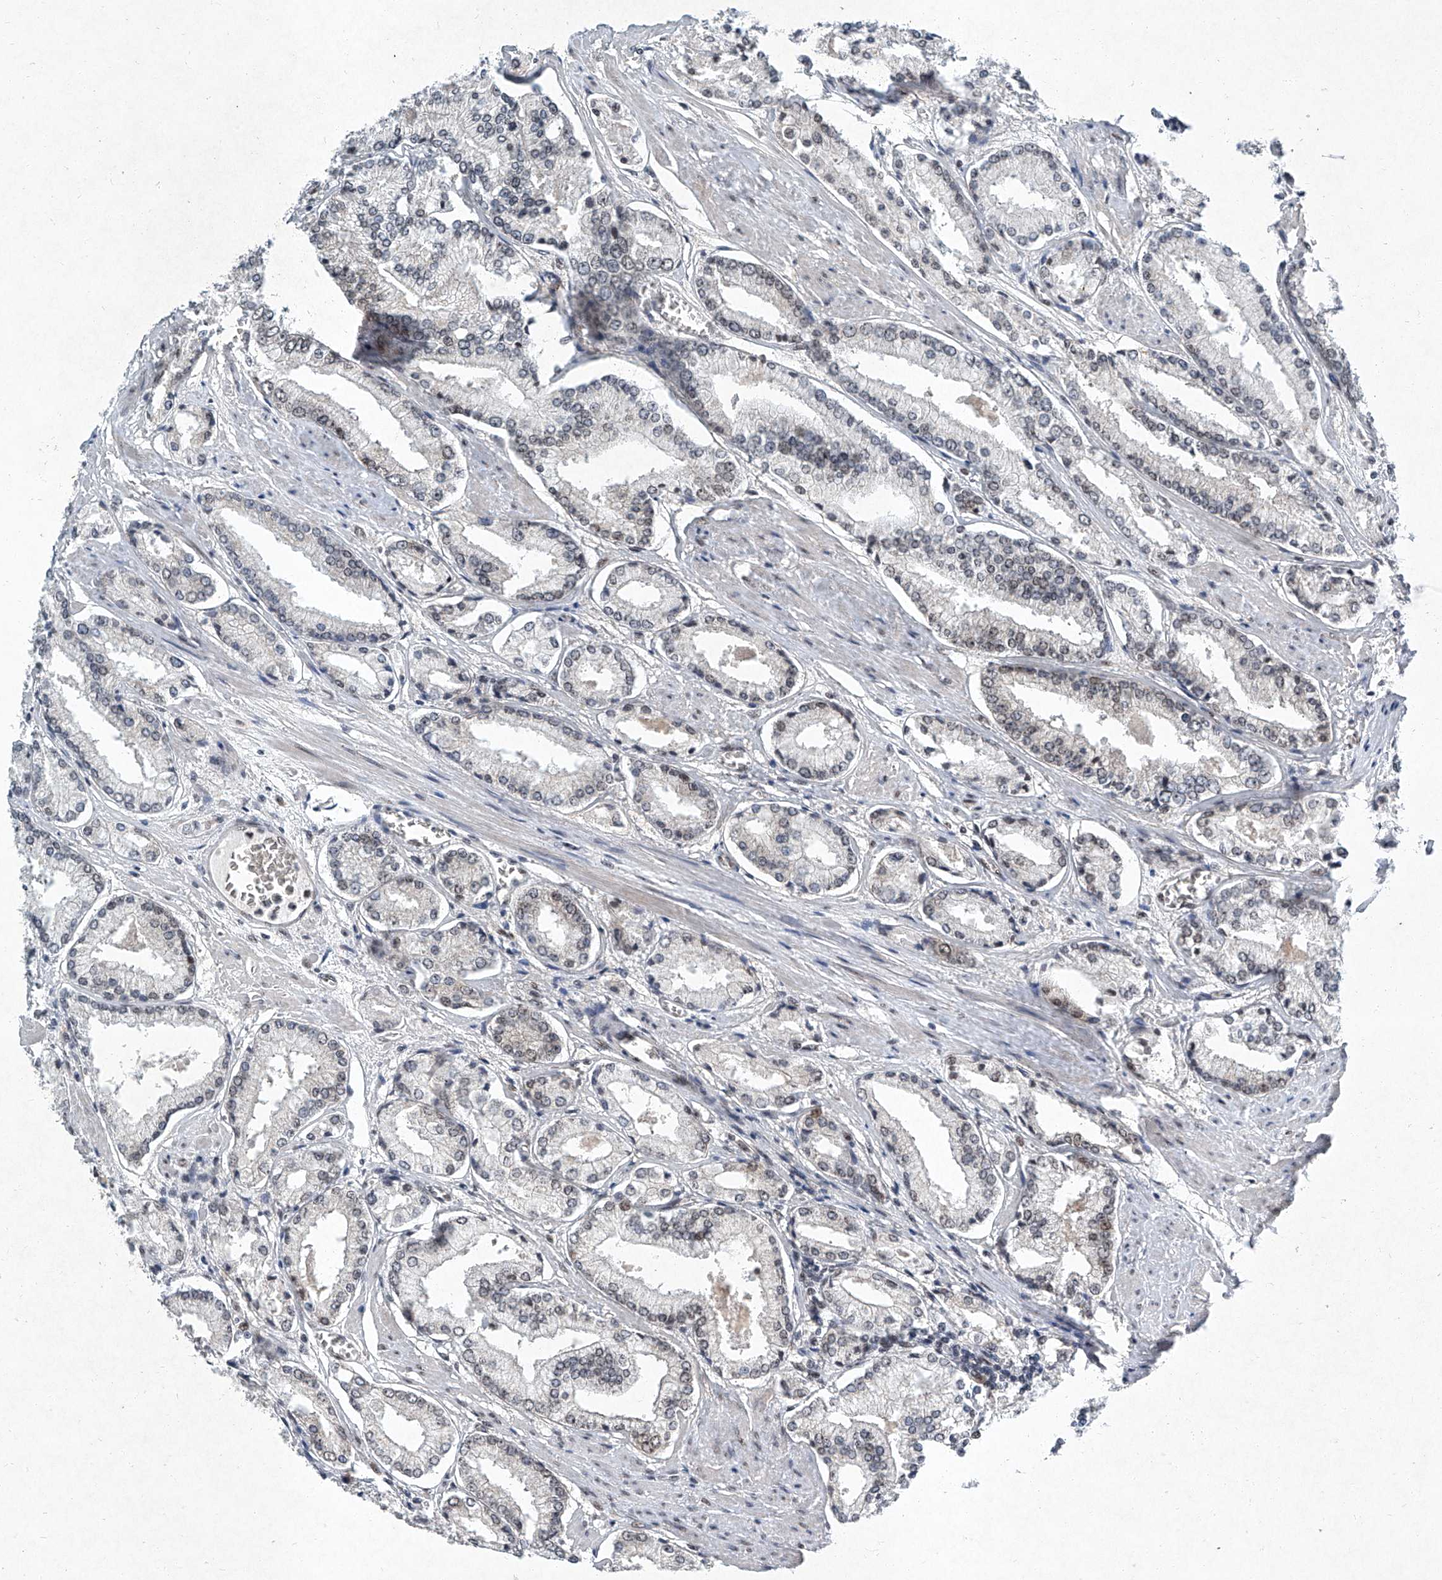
{"staining": {"intensity": "weak", "quantity": "25%-75%", "location": "nuclear"}, "tissue": "prostate cancer", "cell_type": "Tumor cells", "image_type": "cancer", "snomed": [{"axis": "morphology", "description": "Adenocarcinoma, Low grade"}, {"axis": "topography", "description": "Prostate"}], "caption": "This is an image of IHC staining of prostate cancer, which shows weak expression in the nuclear of tumor cells.", "gene": "TFDP1", "patient": {"sex": "male", "age": 54}}